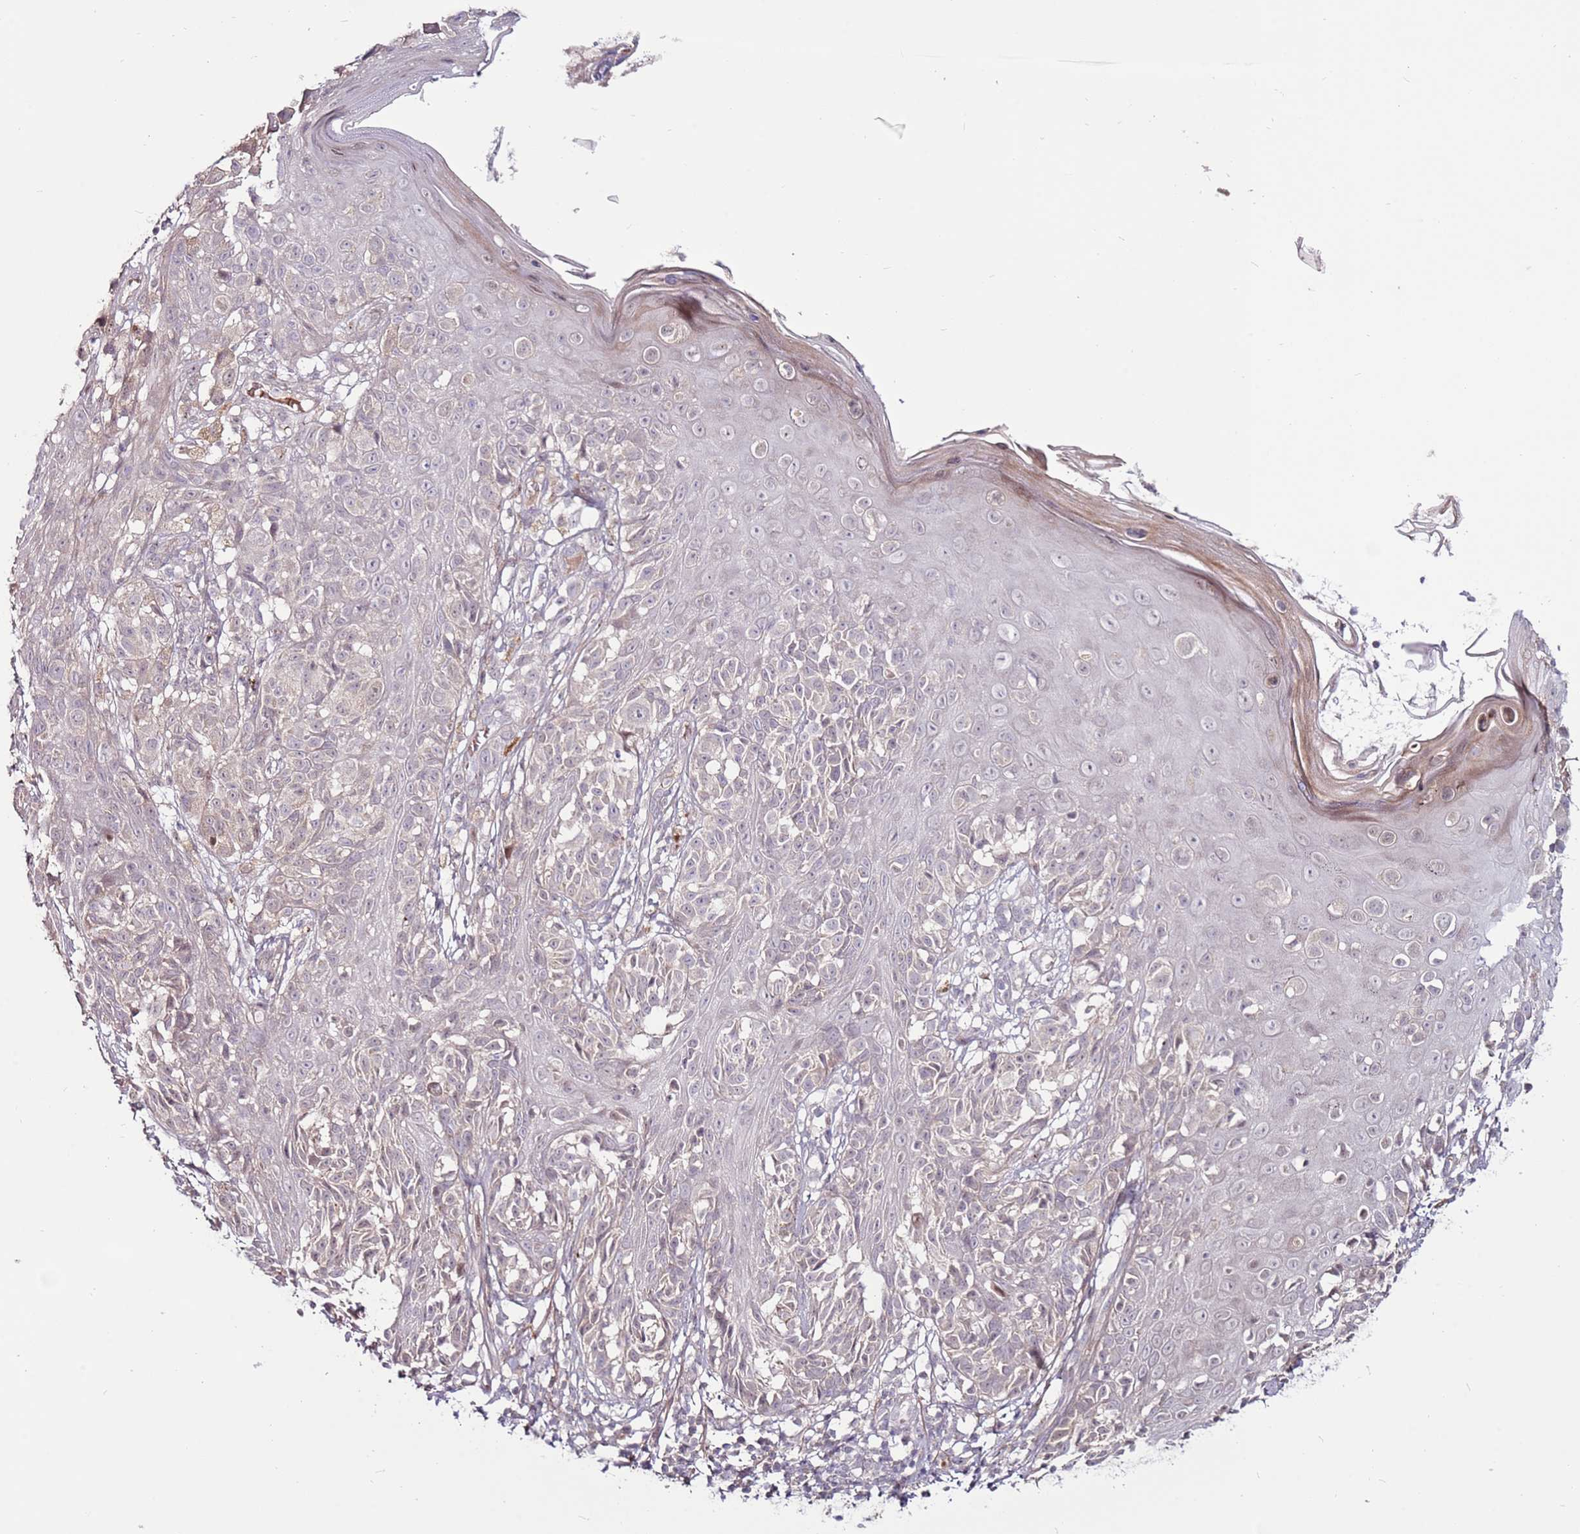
{"staining": {"intensity": "negative", "quantity": "none", "location": "none"}, "tissue": "melanoma", "cell_type": "Tumor cells", "image_type": "cancer", "snomed": [{"axis": "morphology", "description": "Malignant melanoma, NOS"}, {"axis": "topography", "description": "Skin"}], "caption": "High magnification brightfield microscopy of melanoma stained with DAB (3,3'-diaminobenzidine) (brown) and counterstained with hematoxylin (blue): tumor cells show no significant expression.", "gene": "MTG2", "patient": {"sex": "male", "age": 38}}